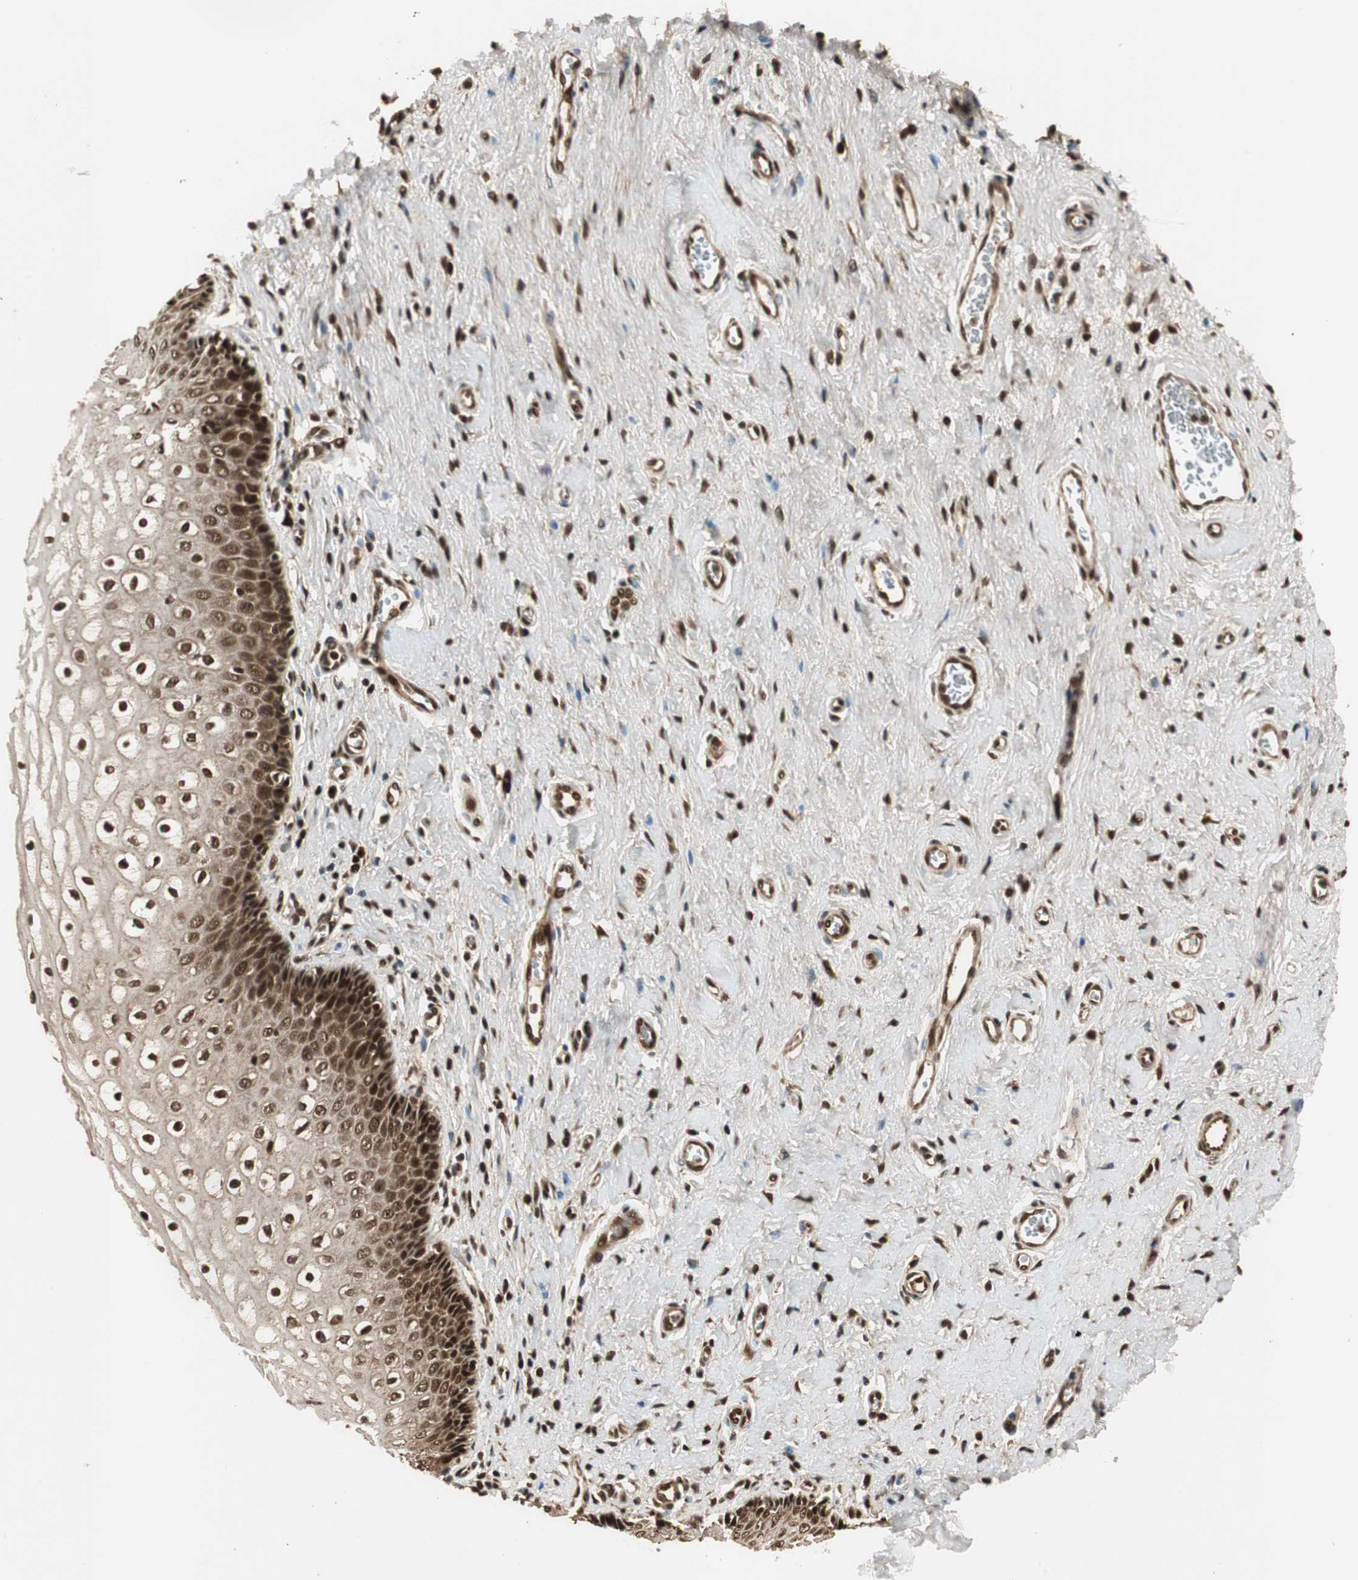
{"staining": {"intensity": "strong", "quantity": ">75%", "location": "cytoplasmic/membranous,nuclear"}, "tissue": "vagina", "cell_type": "Squamous epithelial cells", "image_type": "normal", "snomed": [{"axis": "morphology", "description": "Normal tissue, NOS"}, {"axis": "topography", "description": "Soft tissue"}, {"axis": "topography", "description": "Vagina"}], "caption": "Immunohistochemical staining of benign human vagina displays strong cytoplasmic/membranous,nuclear protein staining in approximately >75% of squamous epithelial cells. (DAB (3,3'-diaminobenzidine) IHC, brown staining for protein, blue staining for nuclei).", "gene": "RPA3", "patient": {"sex": "female", "age": 61}}